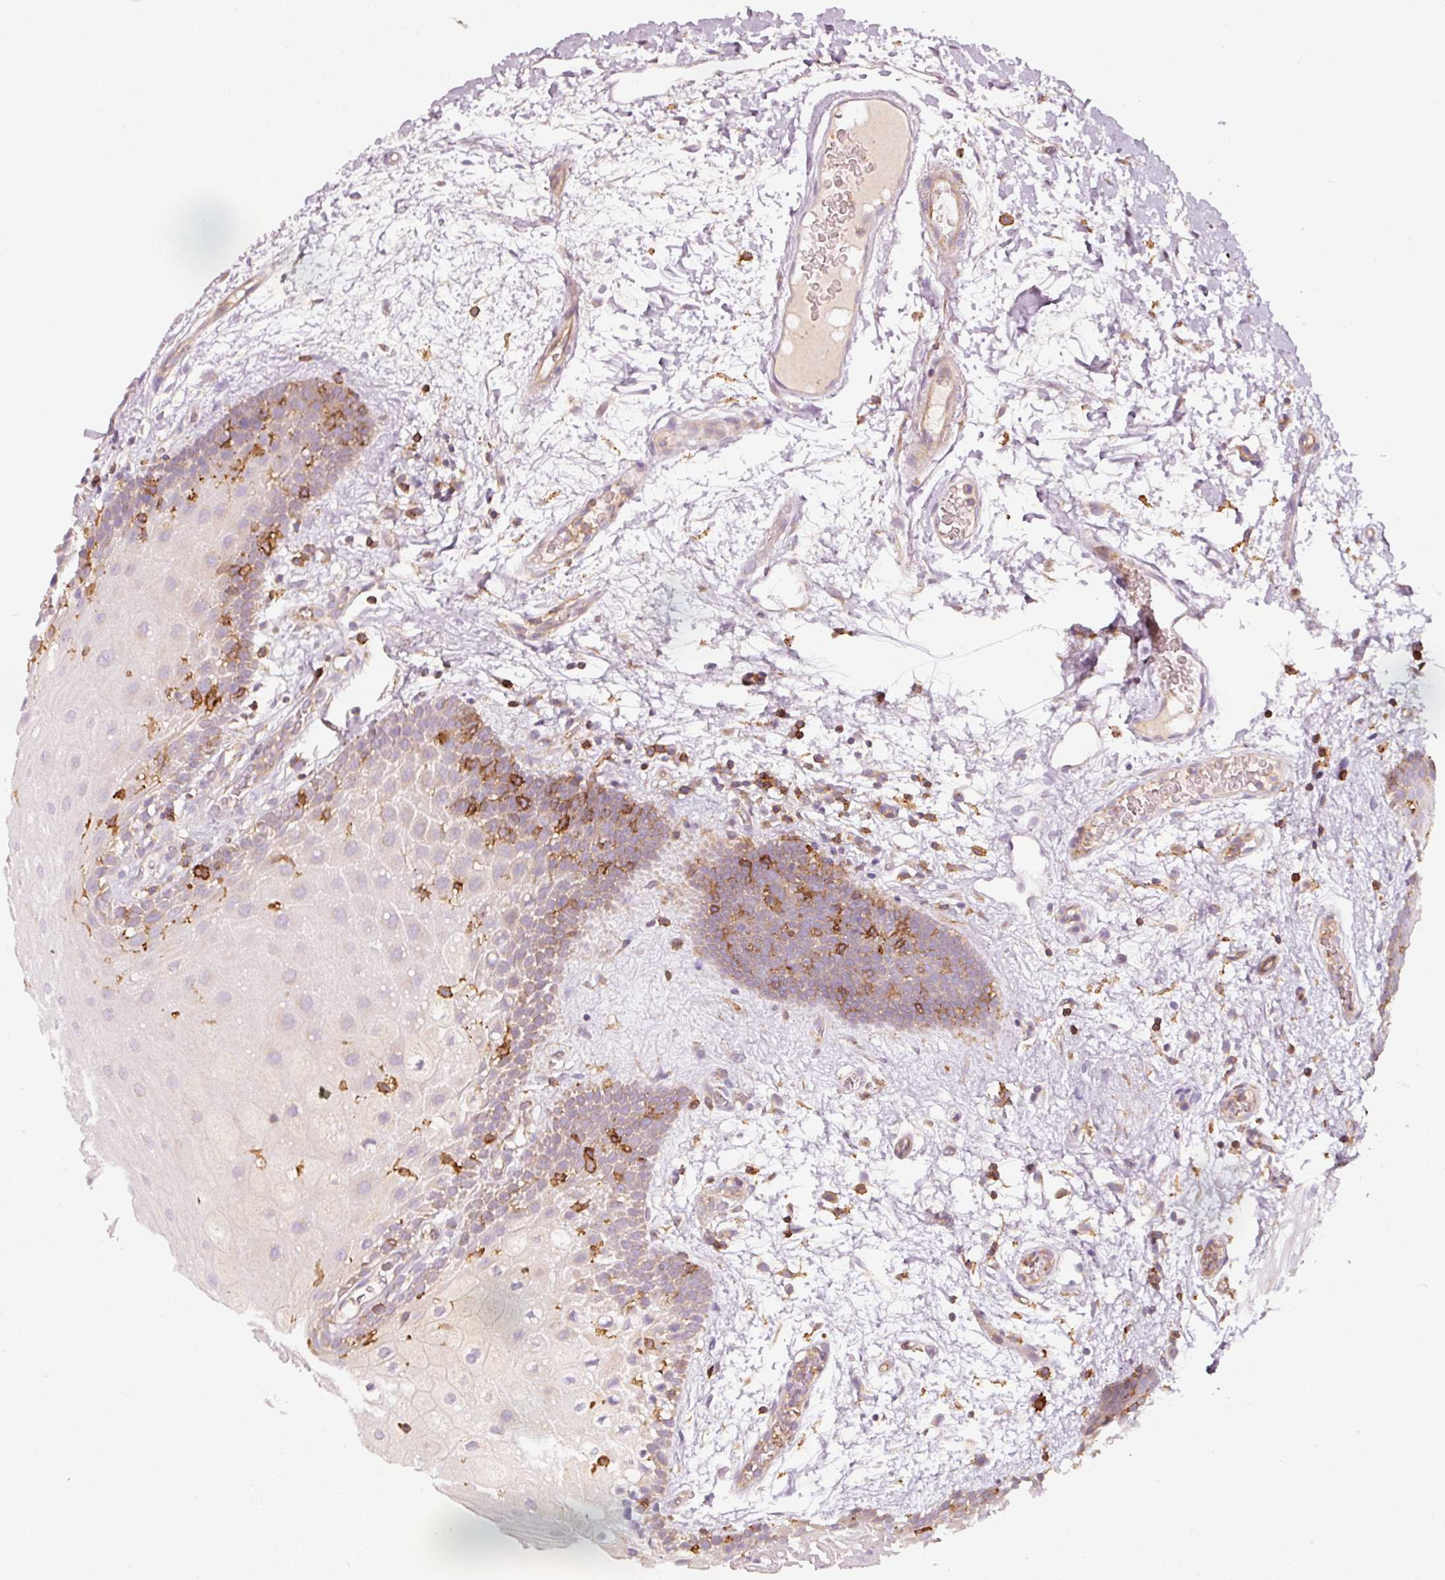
{"staining": {"intensity": "moderate", "quantity": "<25%", "location": "cytoplasmic/membranous"}, "tissue": "oral mucosa", "cell_type": "Squamous epithelial cells", "image_type": "normal", "snomed": [{"axis": "morphology", "description": "Normal tissue, NOS"}, {"axis": "morphology", "description": "Squamous cell carcinoma, NOS"}, {"axis": "topography", "description": "Oral tissue"}, {"axis": "topography", "description": "Tounge, NOS"}, {"axis": "topography", "description": "Head-Neck"}], "caption": "The photomicrograph exhibits staining of unremarkable oral mucosa, revealing moderate cytoplasmic/membranous protein staining (brown color) within squamous epithelial cells. (Stains: DAB in brown, nuclei in blue, Microscopy: brightfield microscopy at high magnification).", "gene": "IQGAP2", "patient": {"sex": "male", "age": 76}}